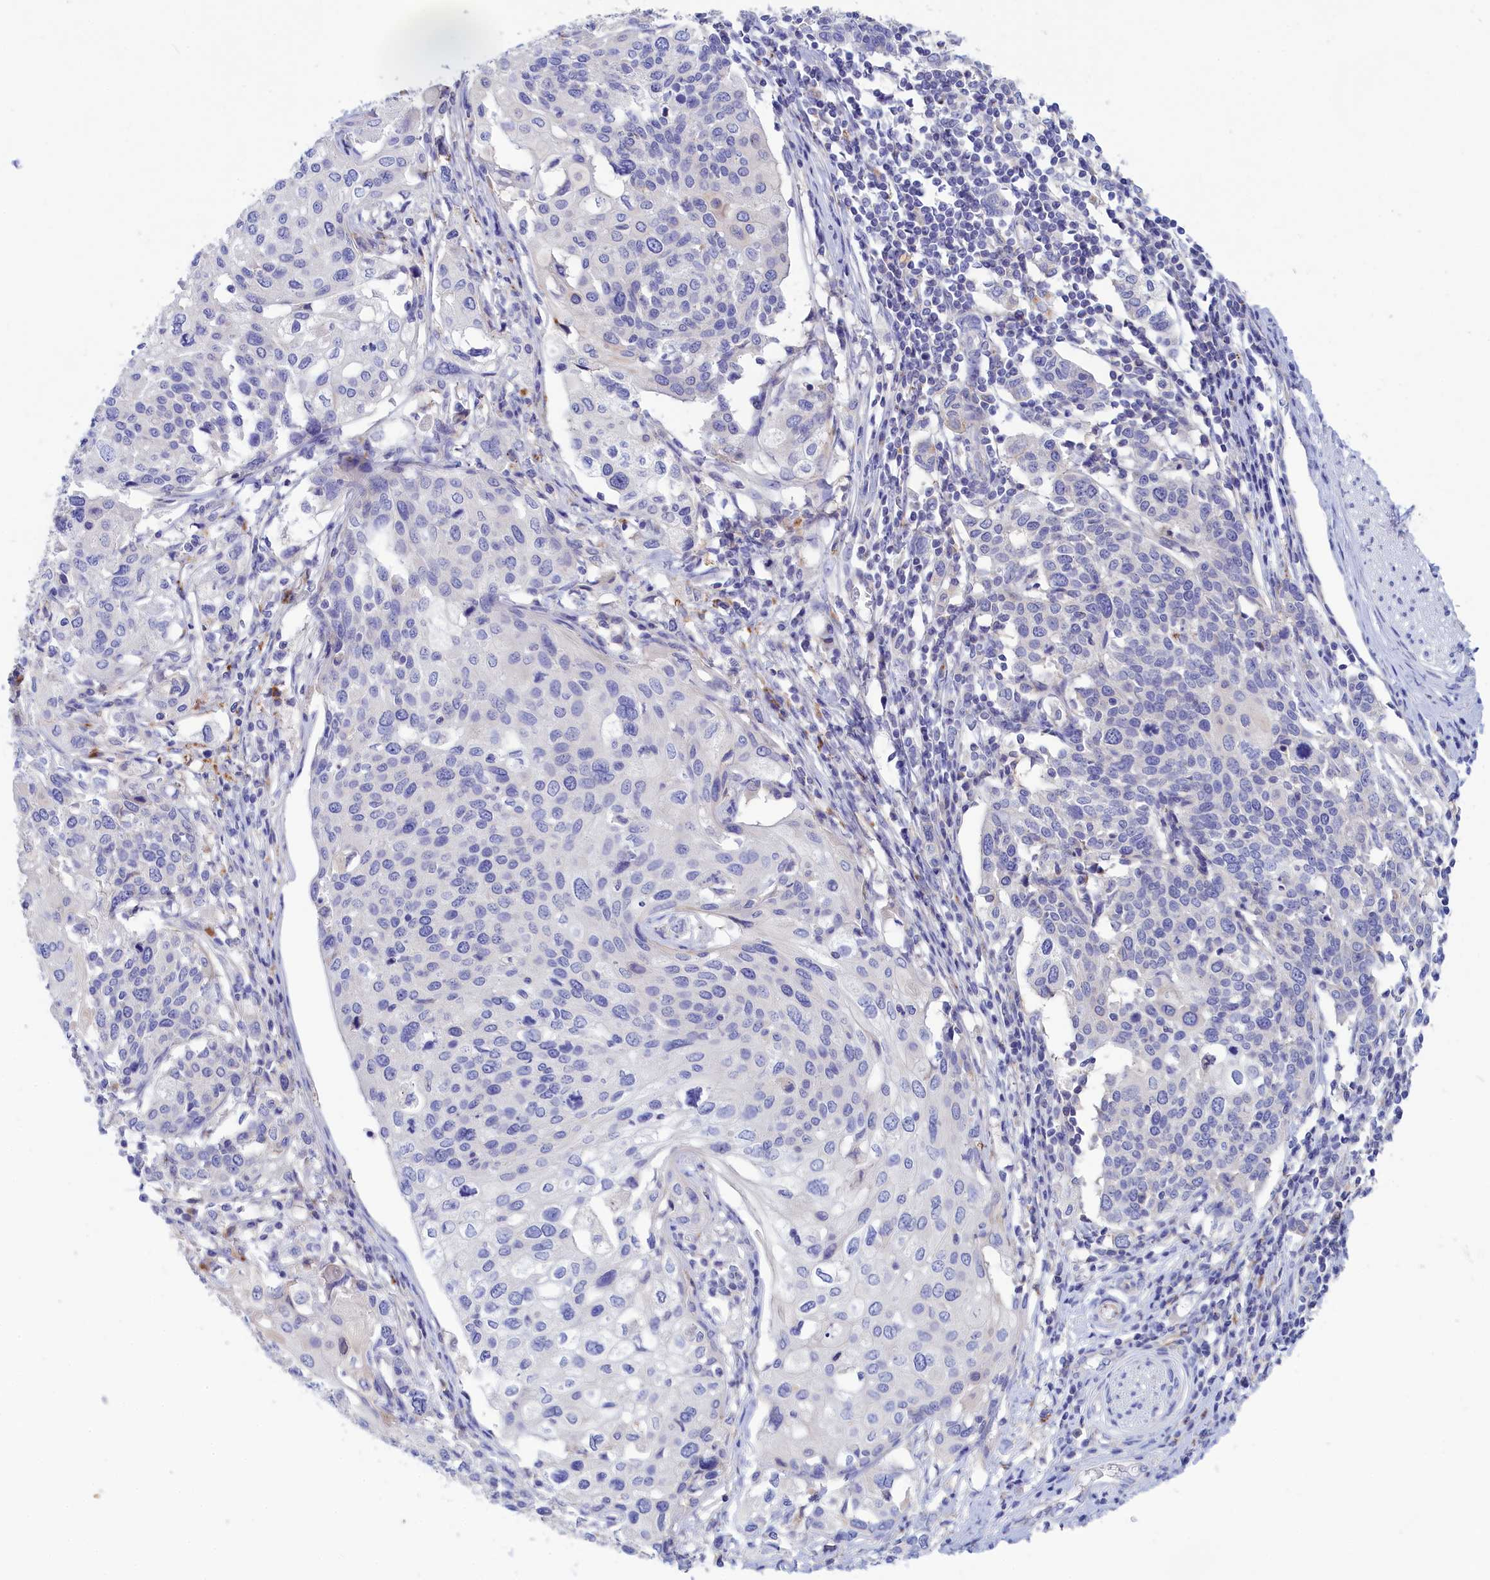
{"staining": {"intensity": "negative", "quantity": "none", "location": "none"}, "tissue": "cervical cancer", "cell_type": "Tumor cells", "image_type": "cancer", "snomed": [{"axis": "morphology", "description": "Squamous cell carcinoma, NOS"}, {"axis": "topography", "description": "Cervix"}], "caption": "Immunohistochemistry (IHC) image of human cervical cancer stained for a protein (brown), which displays no expression in tumor cells.", "gene": "WDR6", "patient": {"sex": "female", "age": 44}}